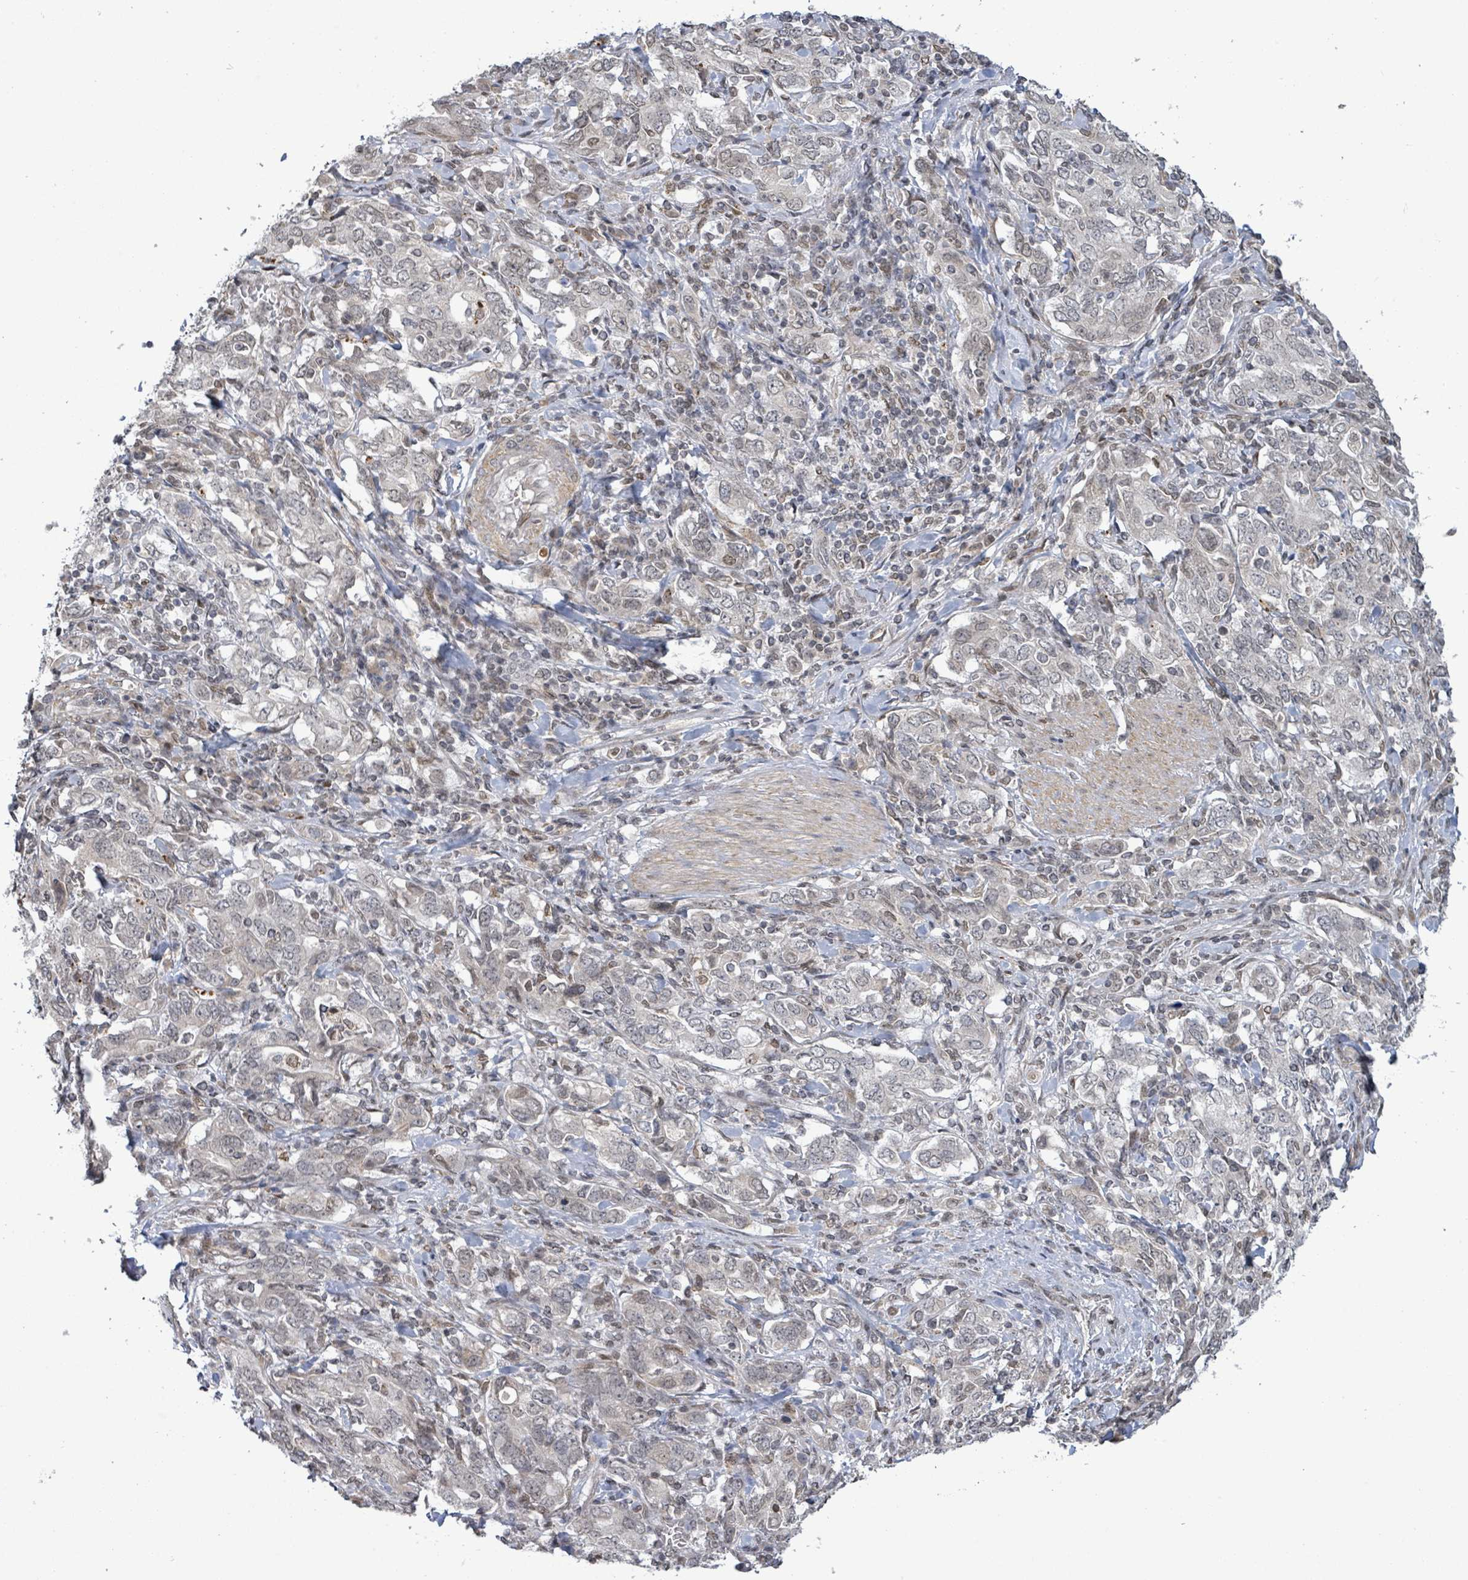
{"staining": {"intensity": "weak", "quantity": "<25%", "location": "nuclear"}, "tissue": "stomach cancer", "cell_type": "Tumor cells", "image_type": "cancer", "snomed": [{"axis": "morphology", "description": "Adenocarcinoma, NOS"}, {"axis": "topography", "description": "Stomach, upper"}, {"axis": "topography", "description": "Stomach"}], "caption": "A high-resolution photomicrograph shows IHC staining of stomach cancer (adenocarcinoma), which displays no significant positivity in tumor cells.", "gene": "SBF2", "patient": {"sex": "male", "age": 62}}